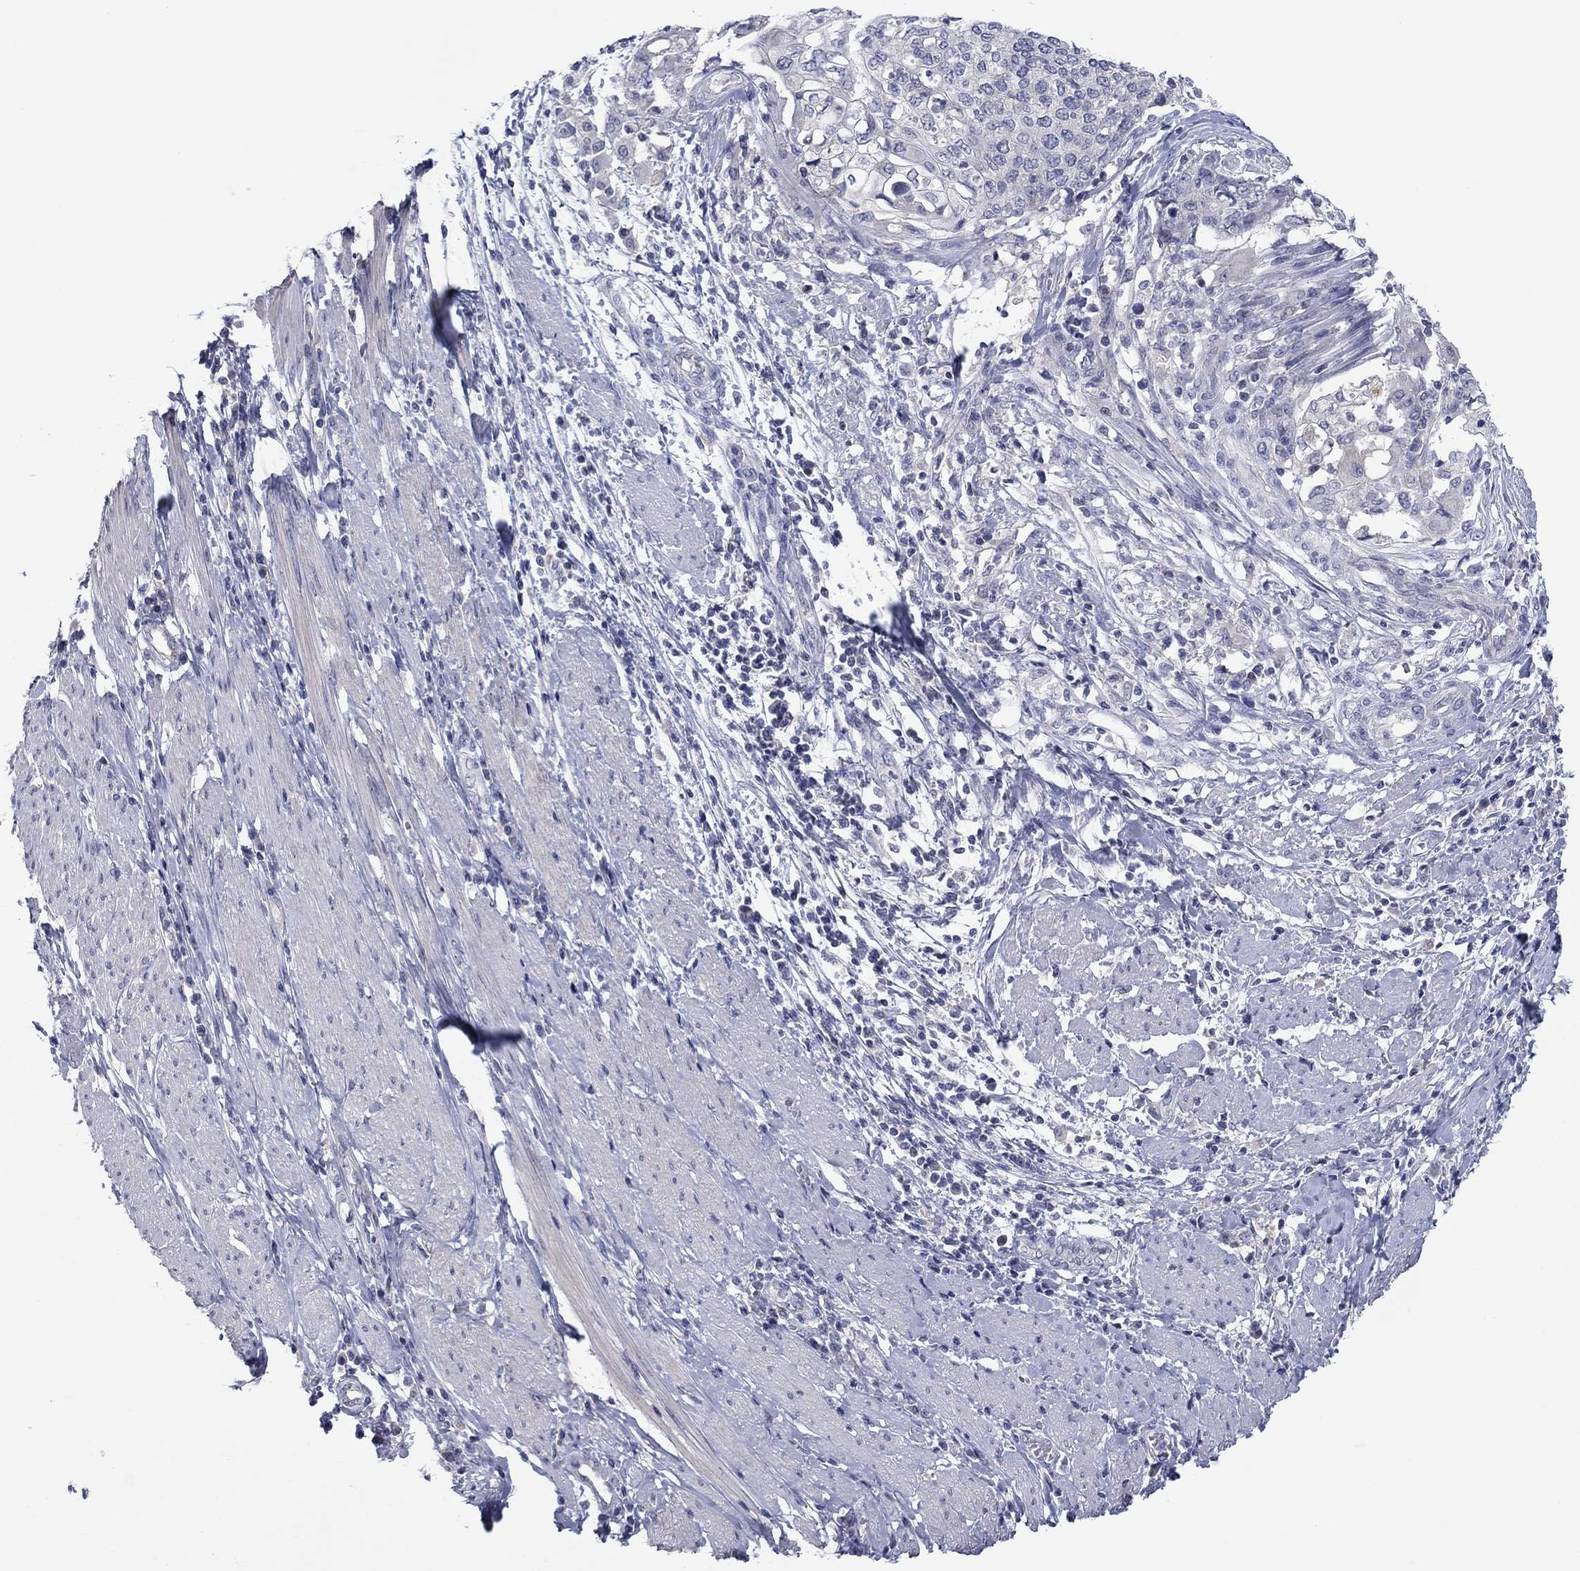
{"staining": {"intensity": "negative", "quantity": "none", "location": "none"}, "tissue": "cervical cancer", "cell_type": "Tumor cells", "image_type": "cancer", "snomed": [{"axis": "morphology", "description": "Squamous cell carcinoma, NOS"}, {"axis": "topography", "description": "Cervix"}], "caption": "A high-resolution photomicrograph shows immunohistochemistry (IHC) staining of cervical squamous cell carcinoma, which reveals no significant expression in tumor cells. The staining was performed using DAB (3,3'-diaminobenzidine) to visualize the protein expression in brown, while the nuclei were stained in blue with hematoxylin (Magnification: 20x).", "gene": "GRHPR", "patient": {"sex": "female", "age": 39}}